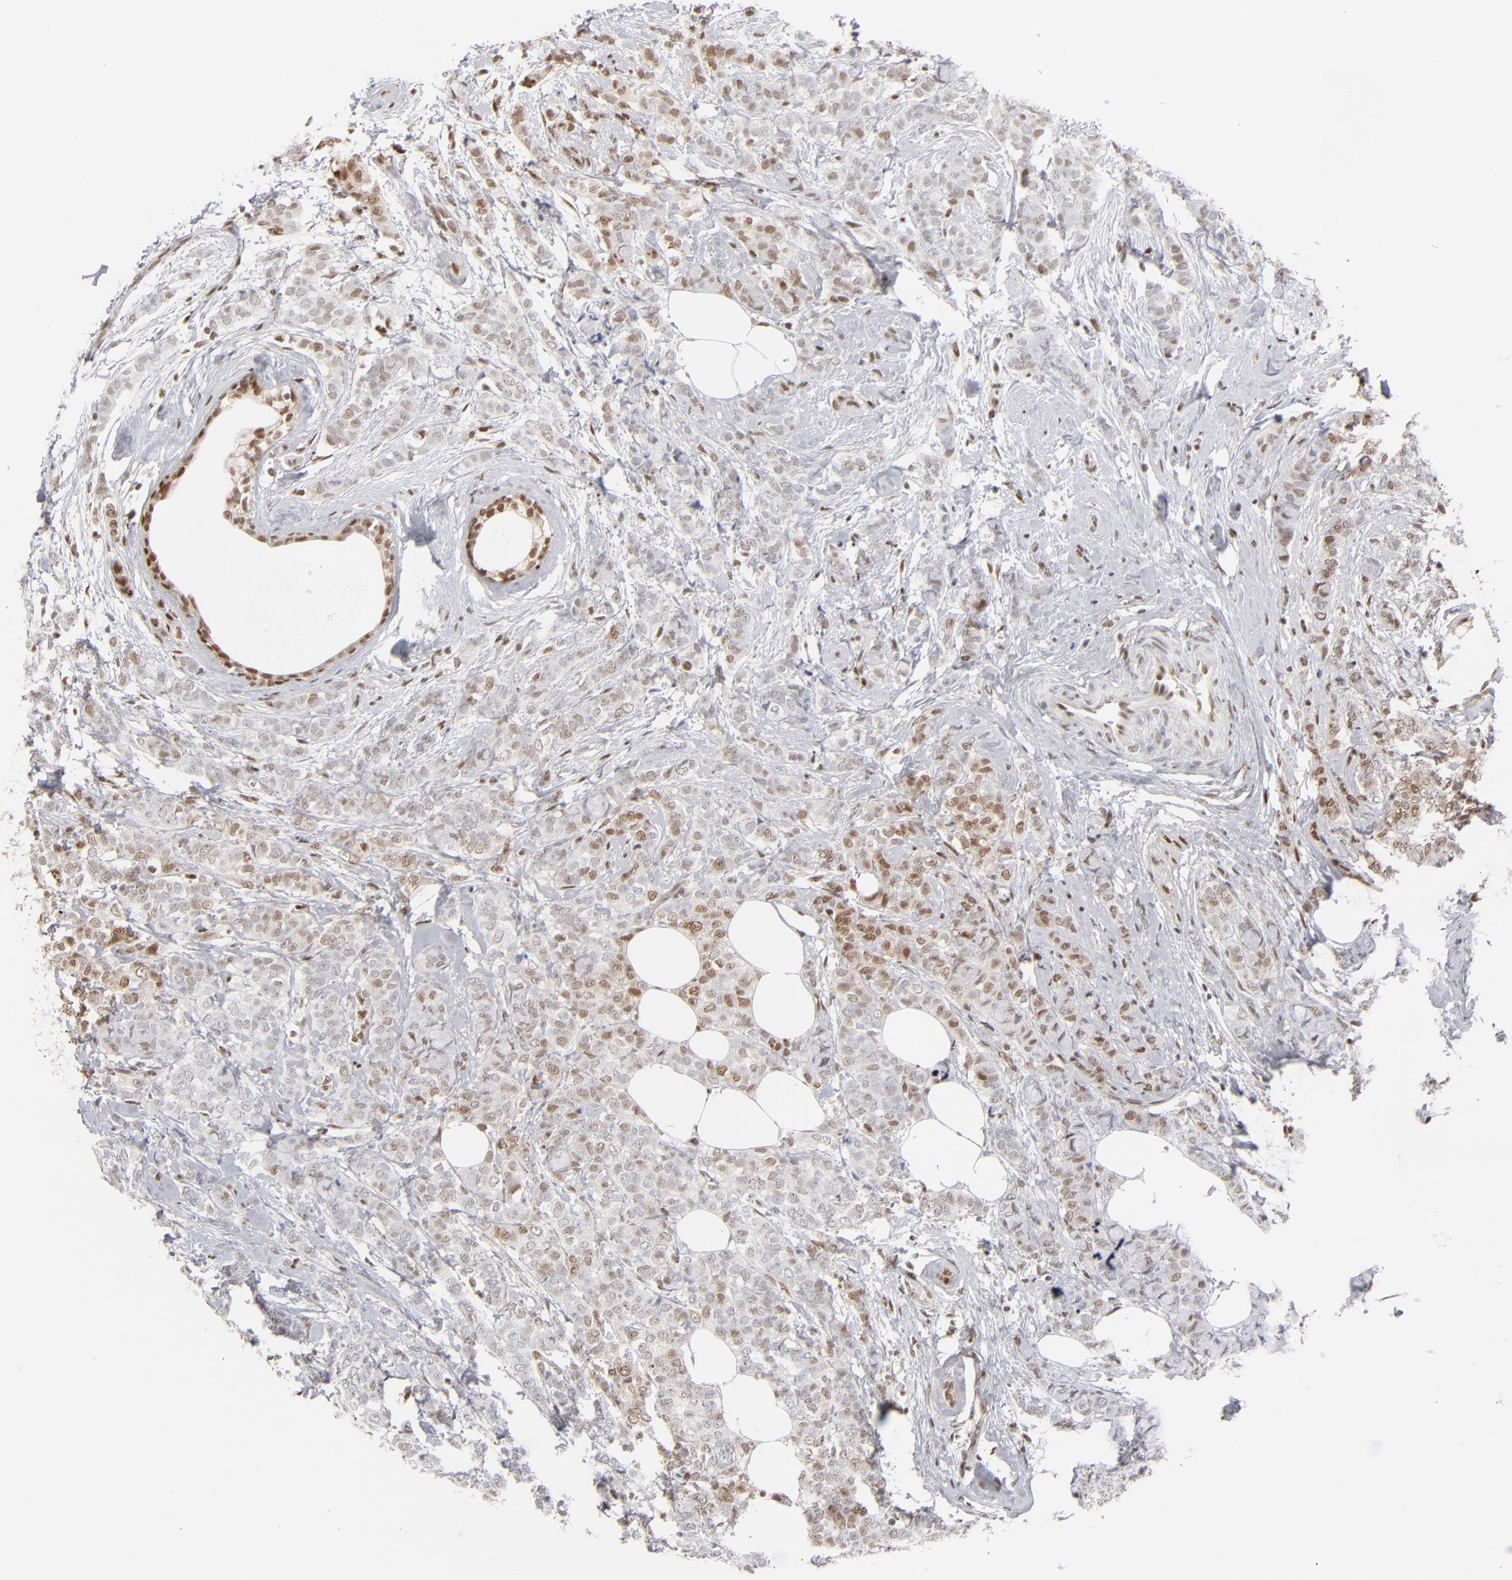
{"staining": {"intensity": "moderate", "quantity": "25%-75%", "location": "cytoplasmic/membranous,nuclear"}, "tissue": "breast cancer", "cell_type": "Tumor cells", "image_type": "cancer", "snomed": [{"axis": "morphology", "description": "Lobular carcinoma"}, {"axis": "topography", "description": "Breast"}], "caption": "Breast lobular carcinoma stained for a protein (brown) reveals moderate cytoplasmic/membranous and nuclear positive expression in approximately 25%-75% of tumor cells.", "gene": "IRF9", "patient": {"sex": "female", "age": 60}}